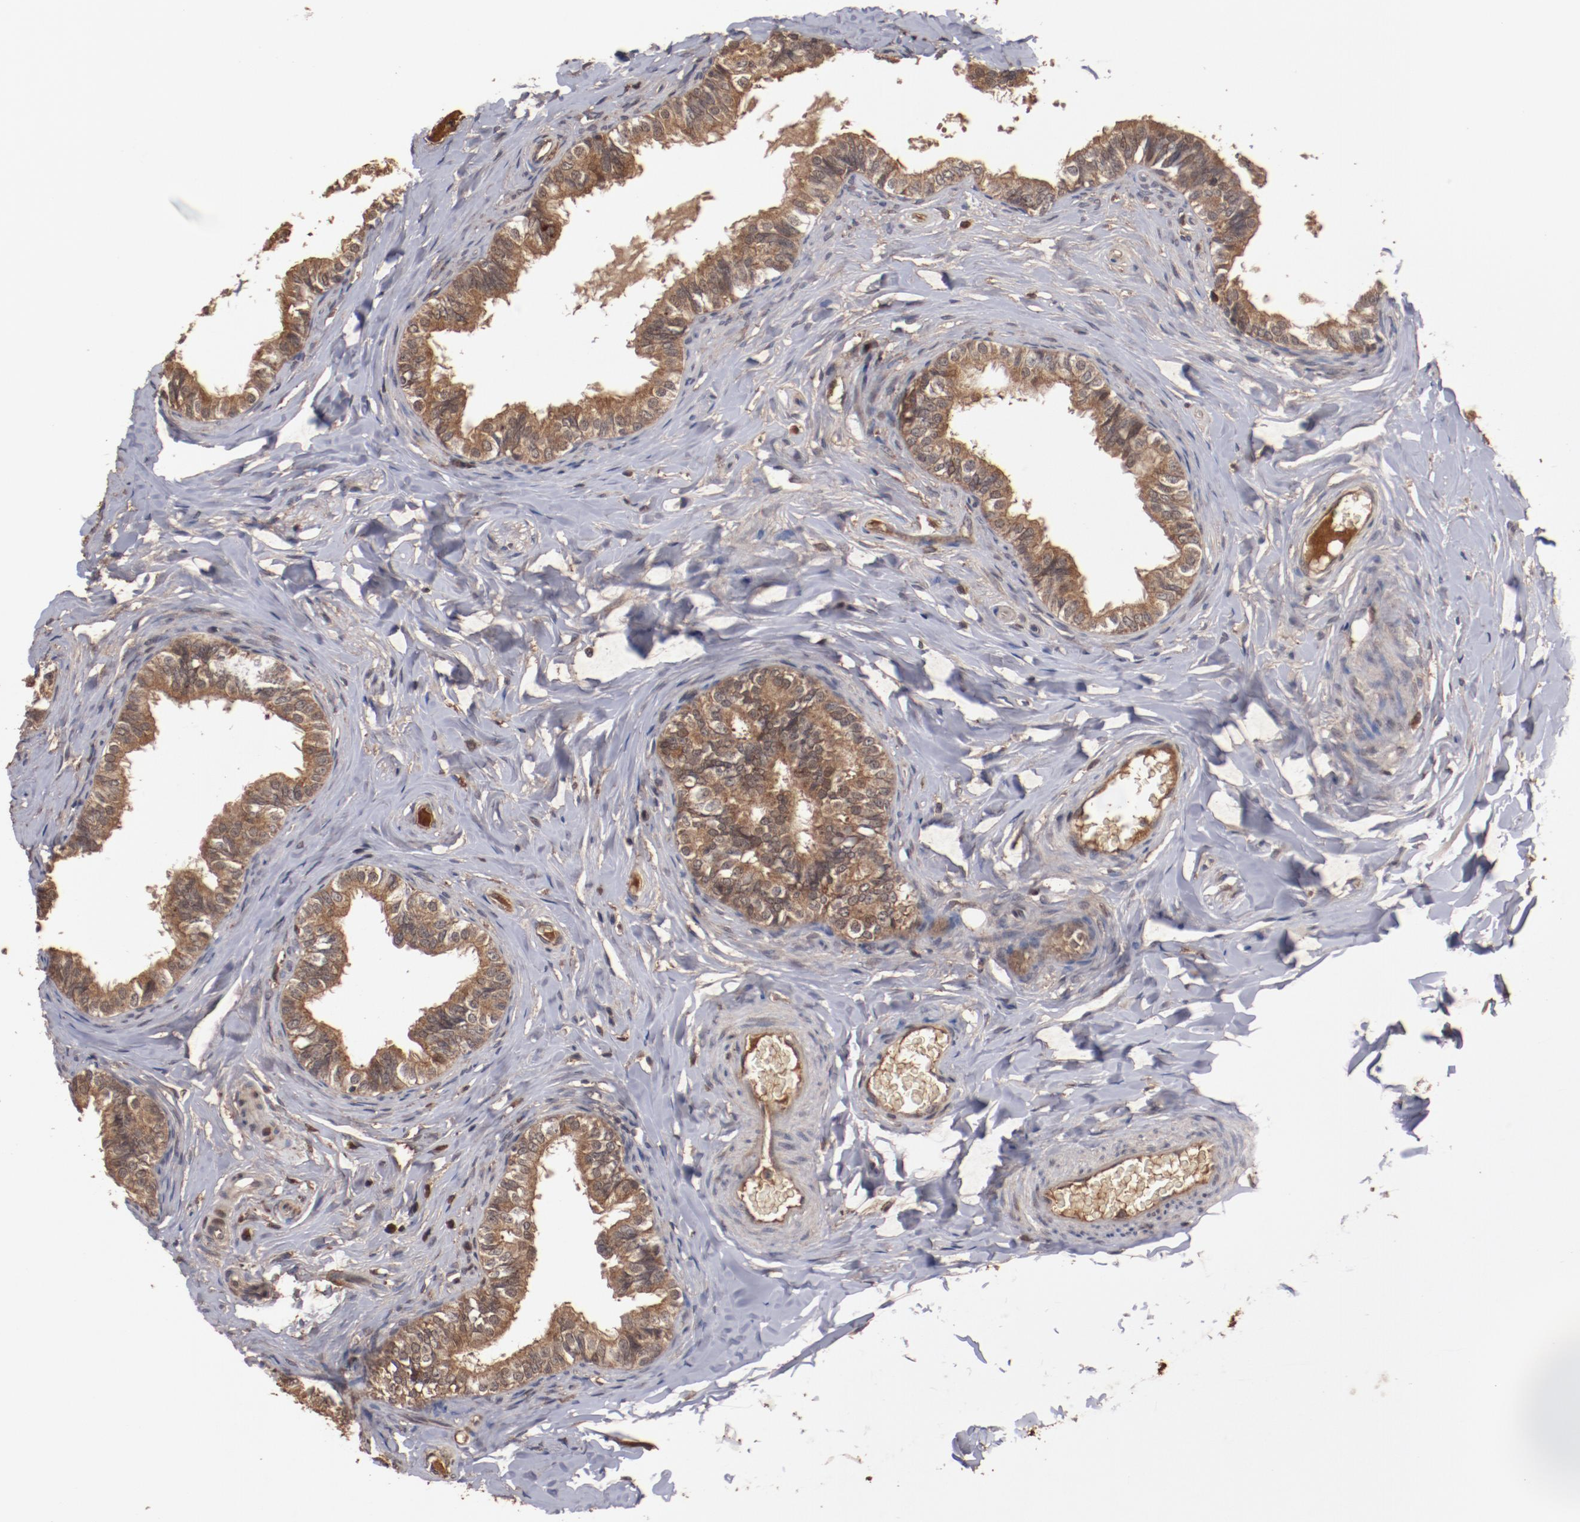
{"staining": {"intensity": "strong", "quantity": ">75%", "location": "cytoplasmic/membranous"}, "tissue": "epididymis", "cell_type": "Glandular cells", "image_type": "normal", "snomed": [{"axis": "morphology", "description": "Normal tissue, NOS"}, {"axis": "topography", "description": "Soft tissue"}, {"axis": "topography", "description": "Epididymis"}], "caption": "Brown immunohistochemical staining in benign epididymis exhibits strong cytoplasmic/membranous staining in about >75% of glandular cells.", "gene": "TENM1", "patient": {"sex": "male", "age": 26}}